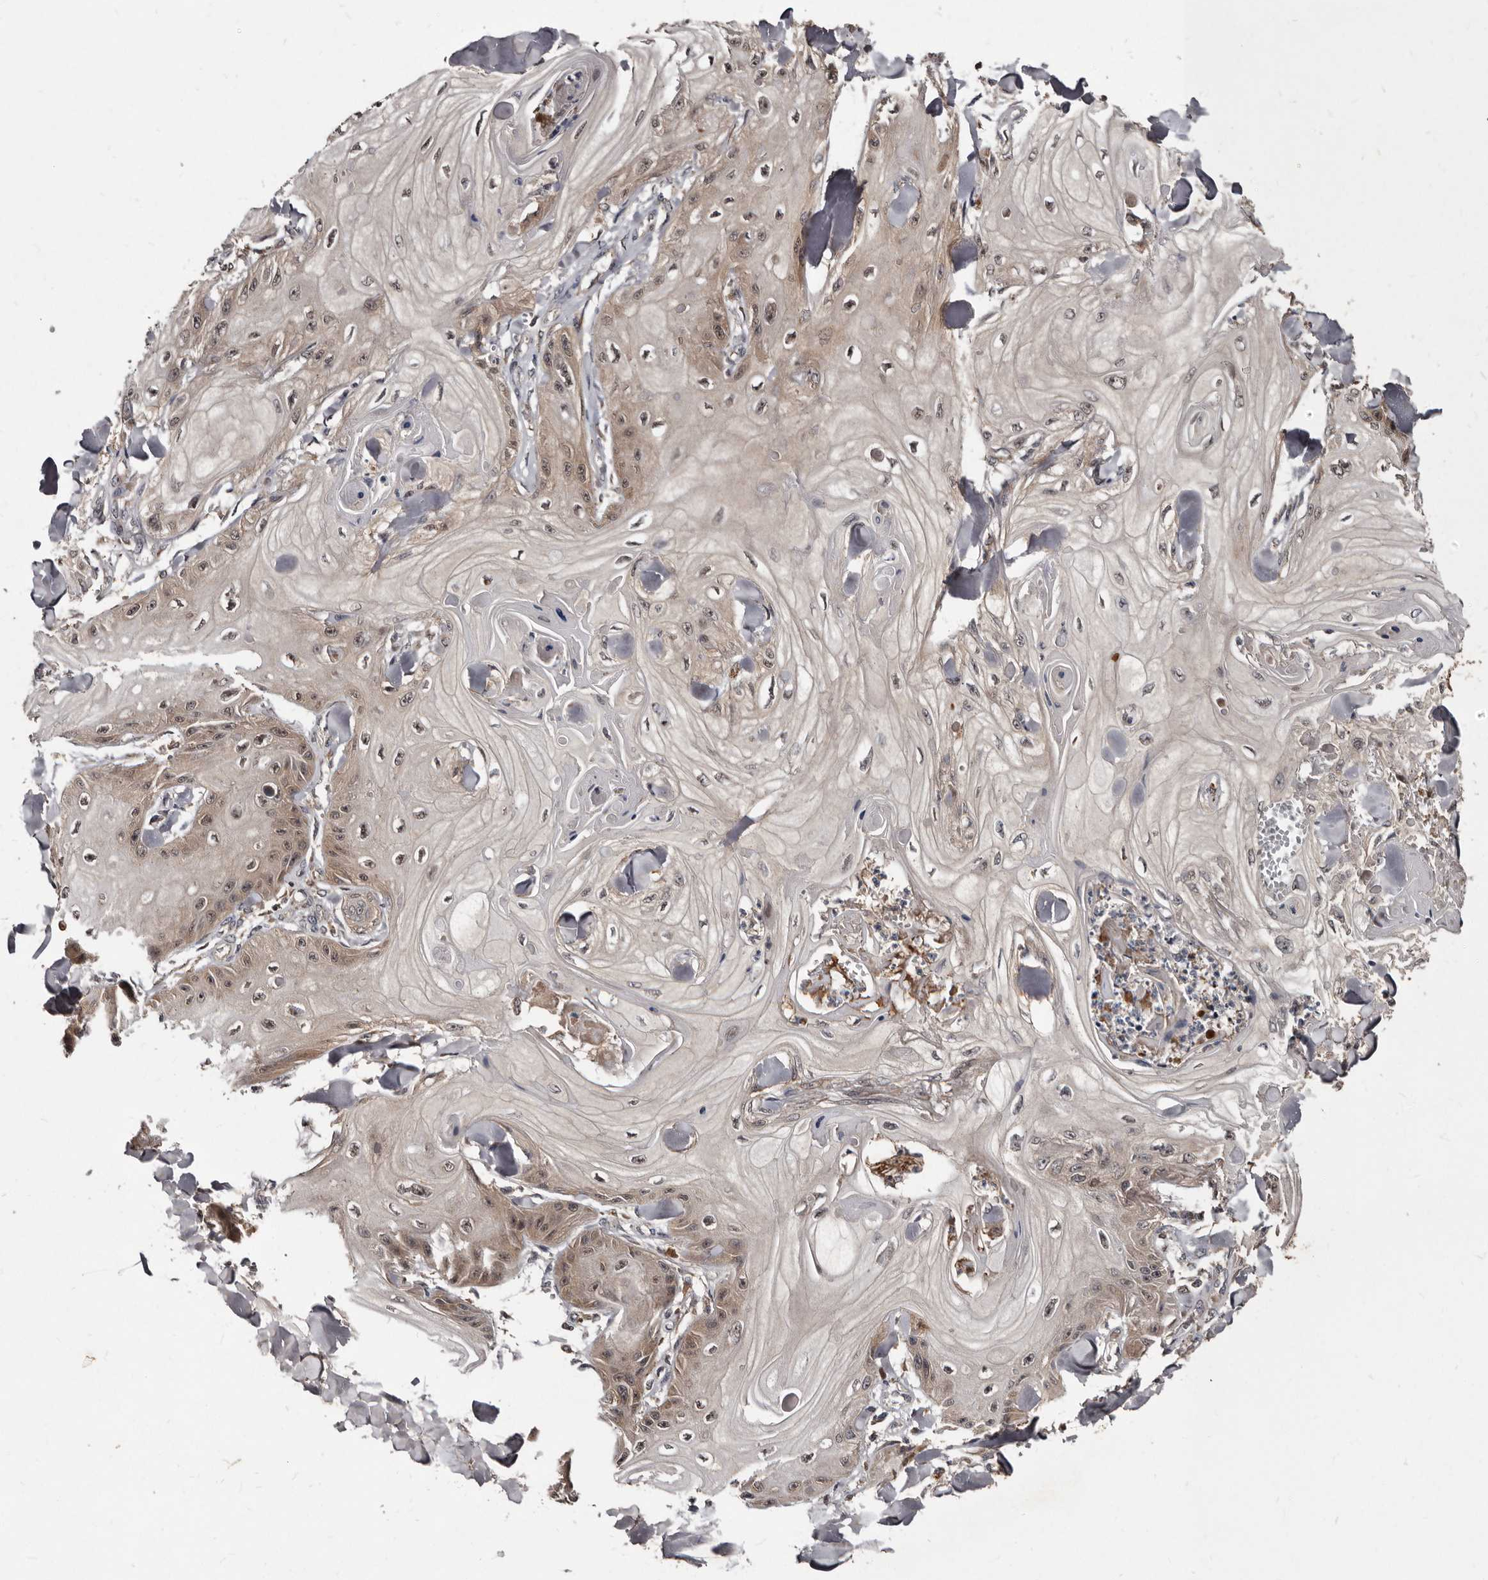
{"staining": {"intensity": "moderate", "quantity": "25%-75%", "location": "cytoplasmic/membranous,nuclear"}, "tissue": "skin cancer", "cell_type": "Tumor cells", "image_type": "cancer", "snomed": [{"axis": "morphology", "description": "Squamous cell carcinoma, NOS"}, {"axis": "topography", "description": "Skin"}], "caption": "This is a histology image of immunohistochemistry staining of skin squamous cell carcinoma, which shows moderate positivity in the cytoplasmic/membranous and nuclear of tumor cells.", "gene": "PMVK", "patient": {"sex": "male", "age": 74}}